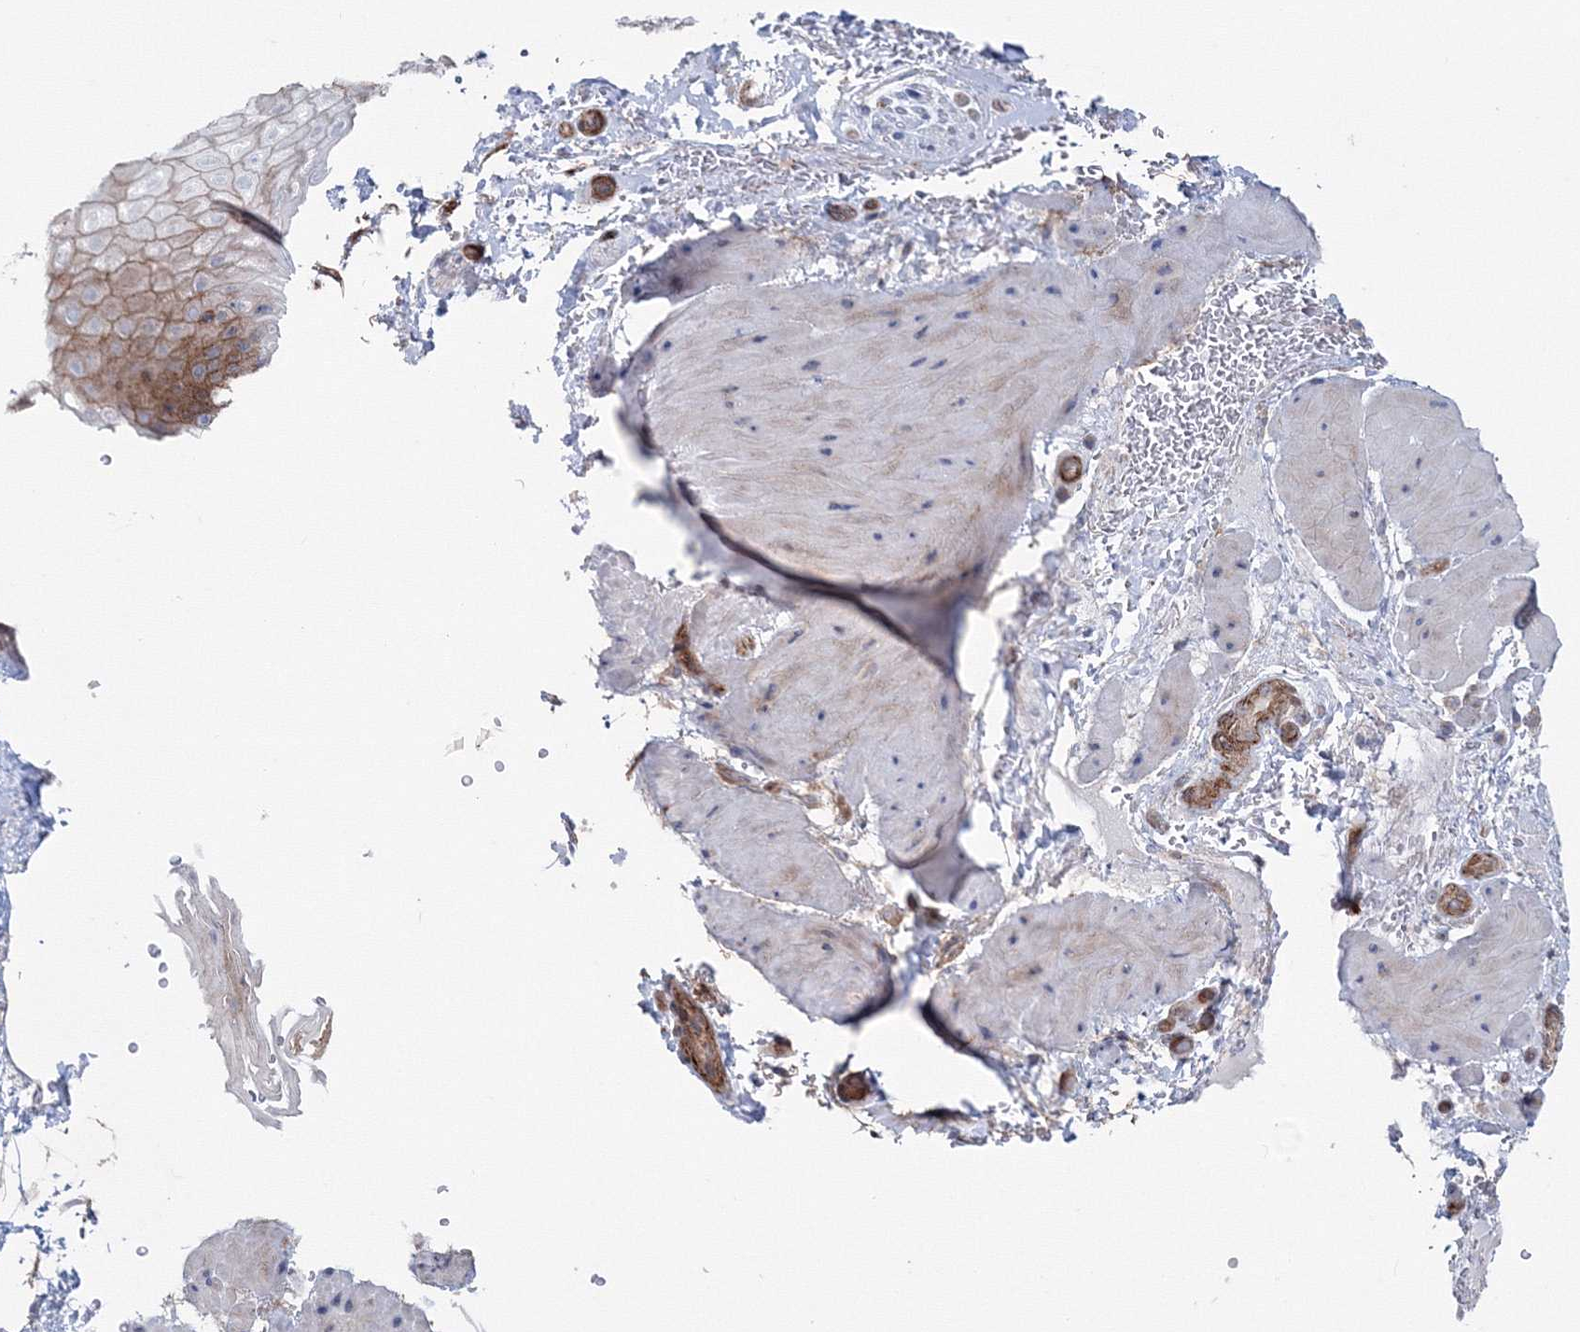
{"staining": {"intensity": "moderate", "quantity": "25%-75%", "location": "cytoplasmic/membranous"}, "tissue": "esophagus", "cell_type": "Squamous epithelial cells", "image_type": "normal", "snomed": [{"axis": "morphology", "description": "Normal tissue, NOS"}, {"axis": "topography", "description": "Esophagus"}], "caption": "Normal esophagus was stained to show a protein in brown. There is medium levels of moderate cytoplasmic/membranous positivity in about 25%-75% of squamous epithelial cells.", "gene": "GGA2", "patient": {"sex": "female", "age": 66}}